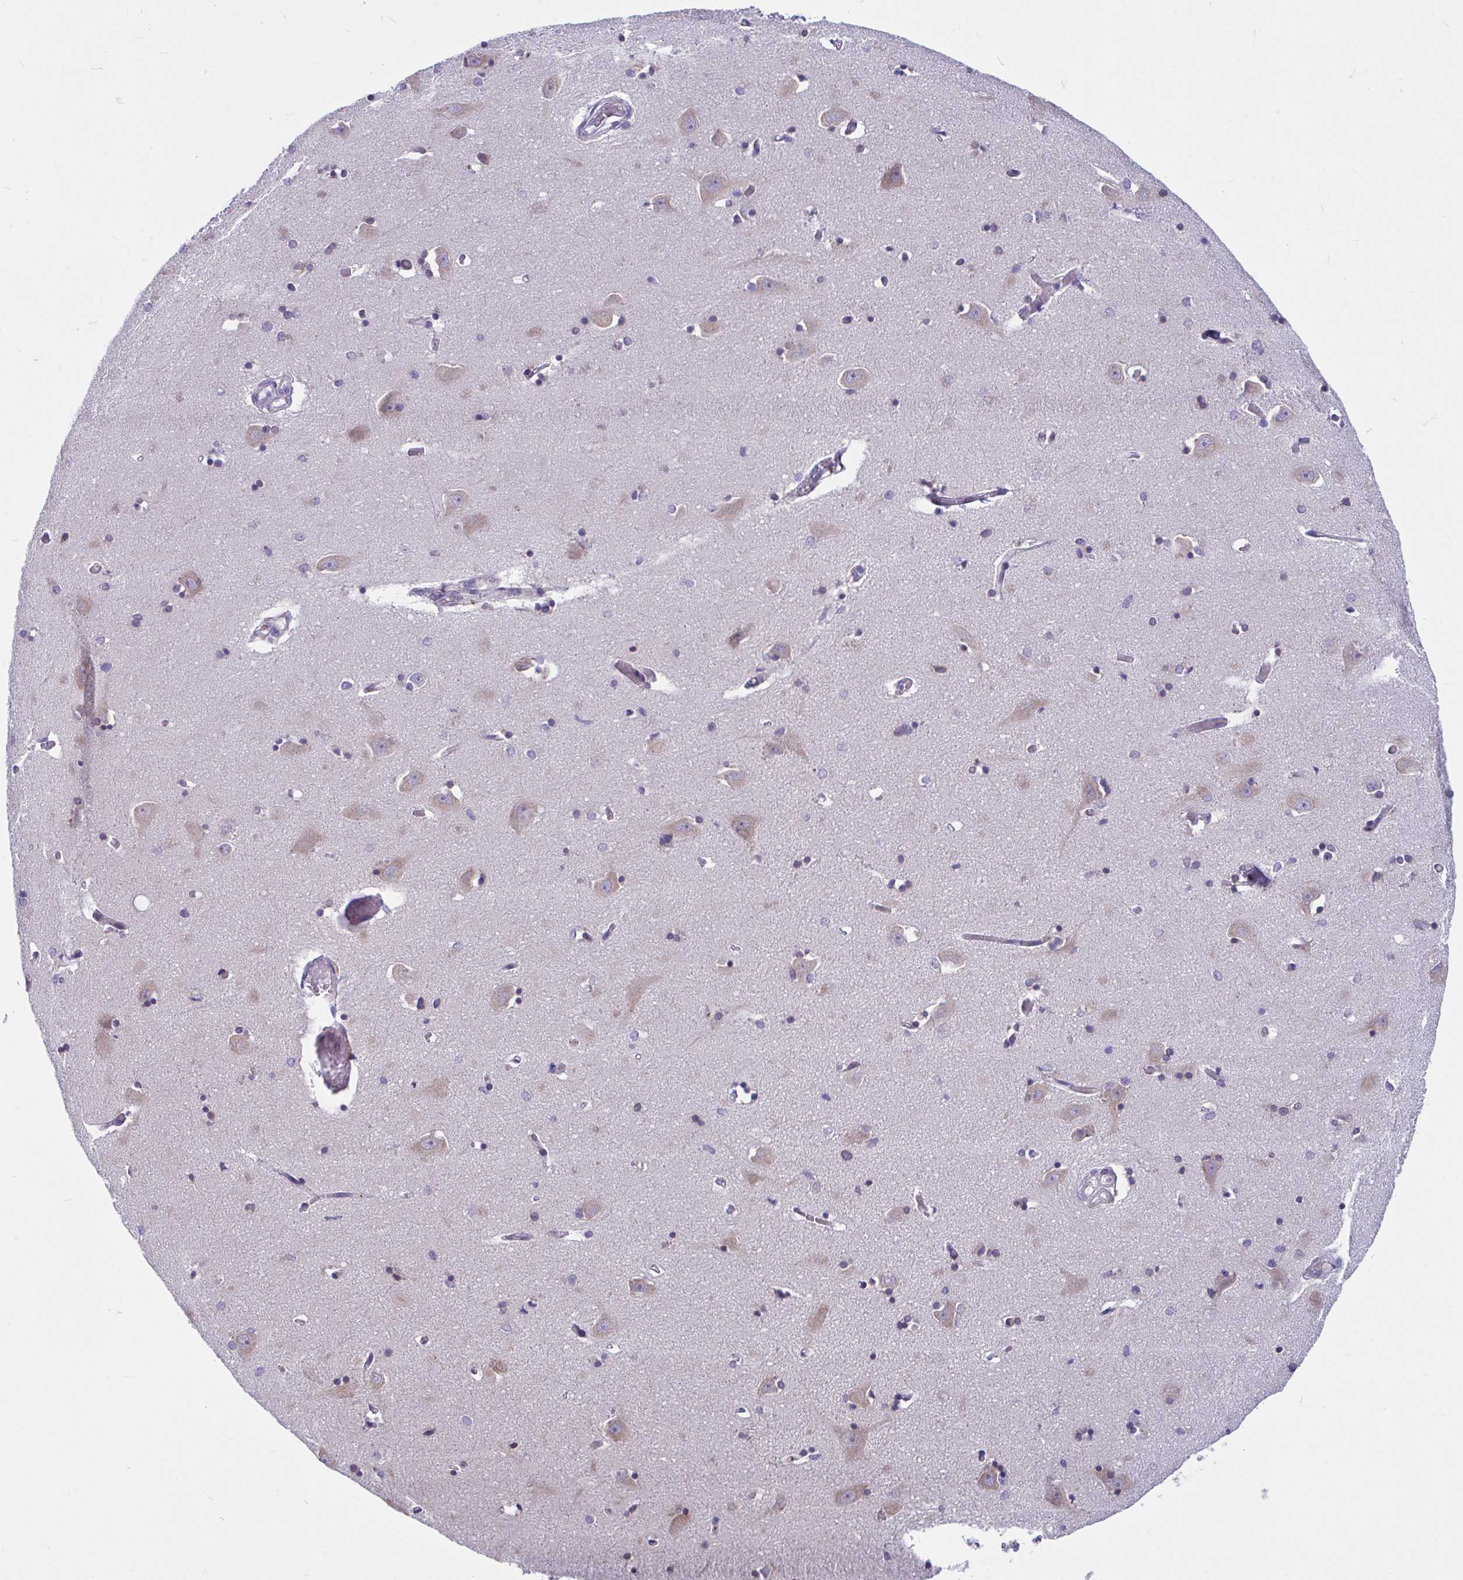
{"staining": {"intensity": "negative", "quantity": "none", "location": "none"}, "tissue": "caudate", "cell_type": "Glial cells", "image_type": "normal", "snomed": [{"axis": "morphology", "description": "Normal tissue, NOS"}, {"axis": "topography", "description": "Lateral ventricle wall"}, {"axis": "topography", "description": "Hippocampus"}], "caption": "Immunohistochemistry micrograph of unremarkable human caudate stained for a protein (brown), which displays no expression in glial cells.", "gene": "WBP1", "patient": {"sex": "female", "age": 63}}